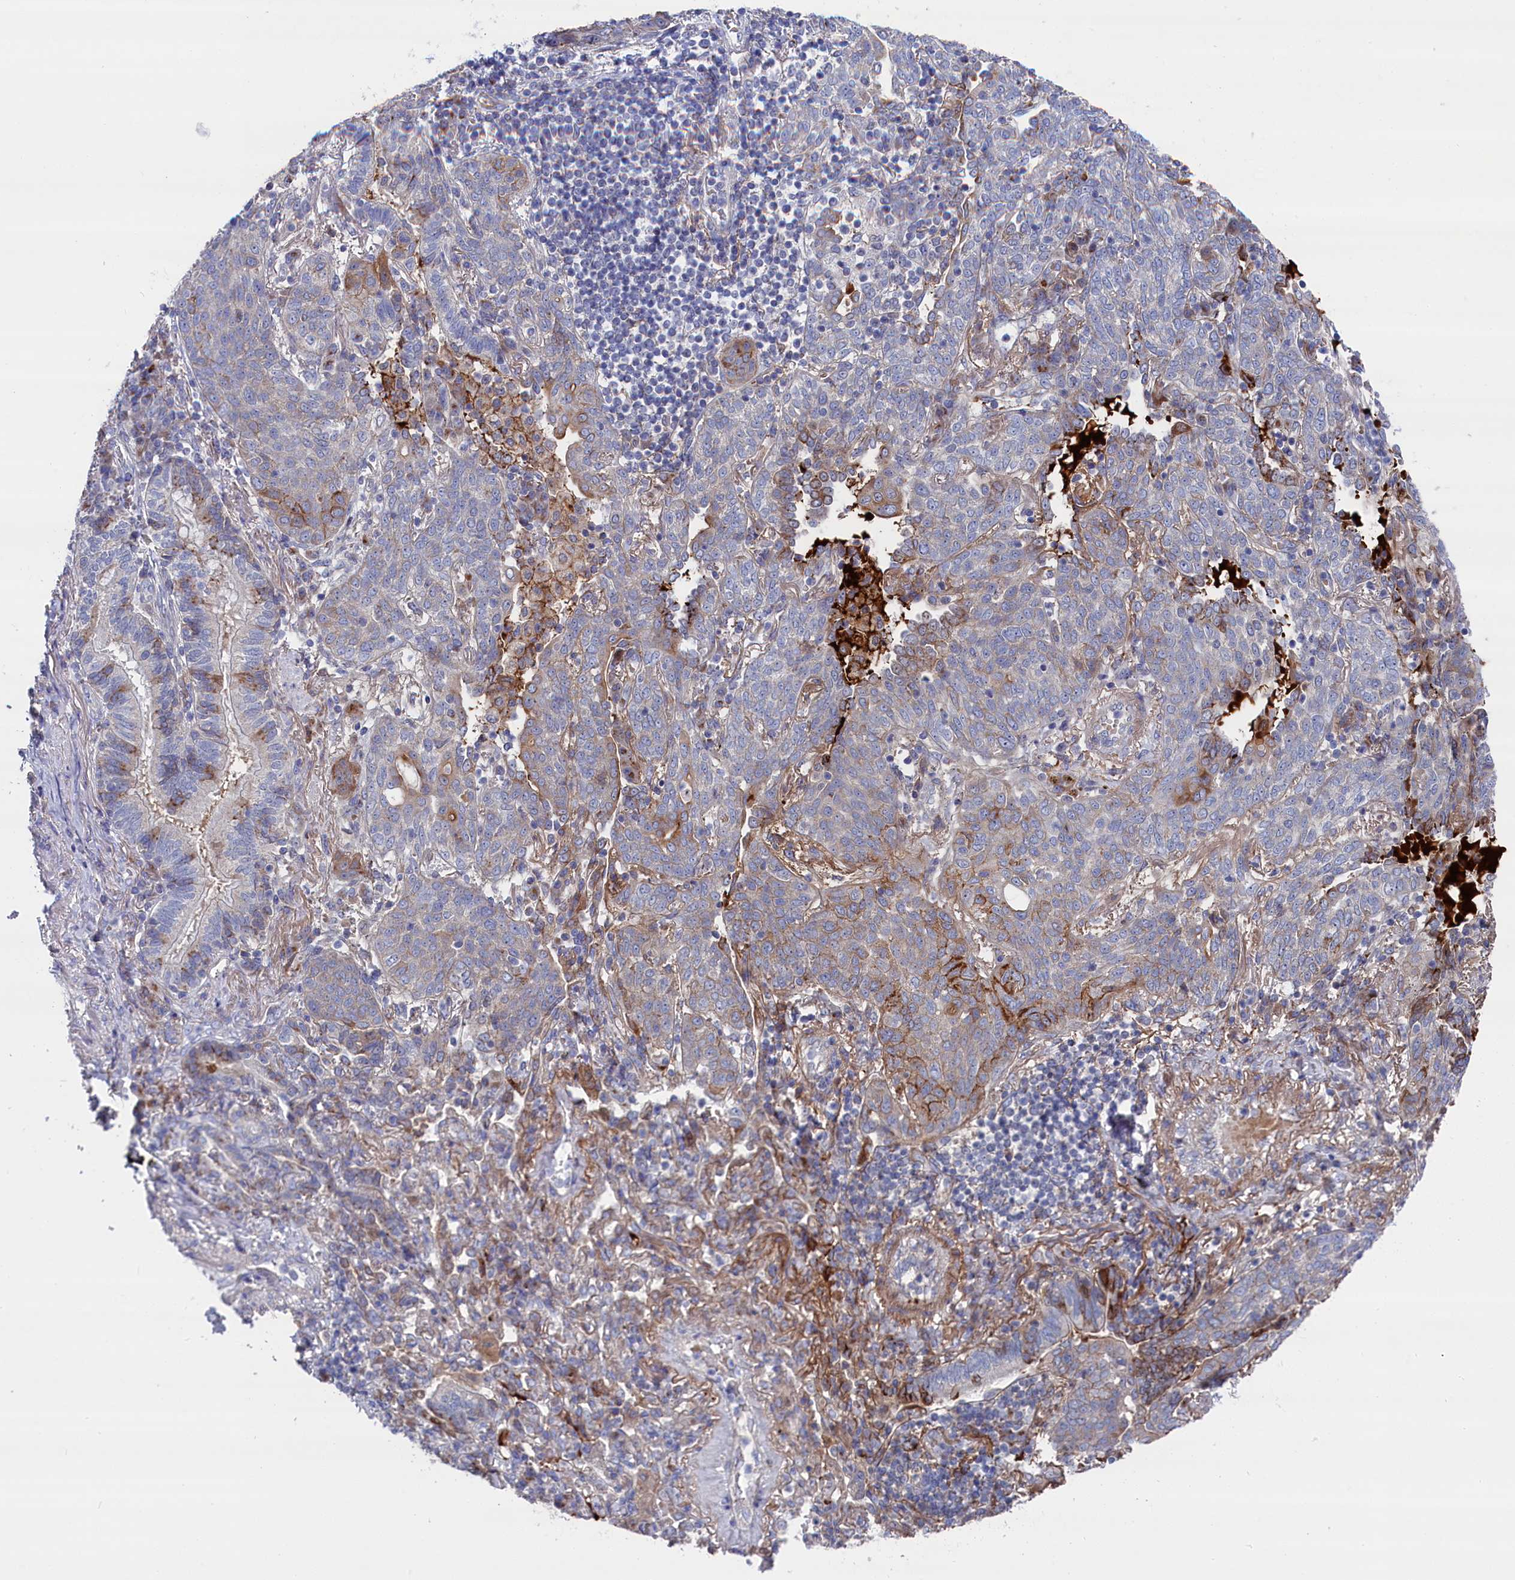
{"staining": {"intensity": "moderate", "quantity": "<25%", "location": "cytoplasmic/membranous"}, "tissue": "lung cancer", "cell_type": "Tumor cells", "image_type": "cancer", "snomed": [{"axis": "morphology", "description": "Squamous cell carcinoma, NOS"}, {"axis": "topography", "description": "Lung"}], "caption": "IHC staining of lung squamous cell carcinoma, which reveals low levels of moderate cytoplasmic/membranous expression in approximately <25% of tumor cells indicating moderate cytoplasmic/membranous protein positivity. The staining was performed using DAB (brown) for protein detection and nuclei were counterstained in hematoxylin (blue).", "gene": "GPR108", "patient": {"sex": "female", "age": 70}}